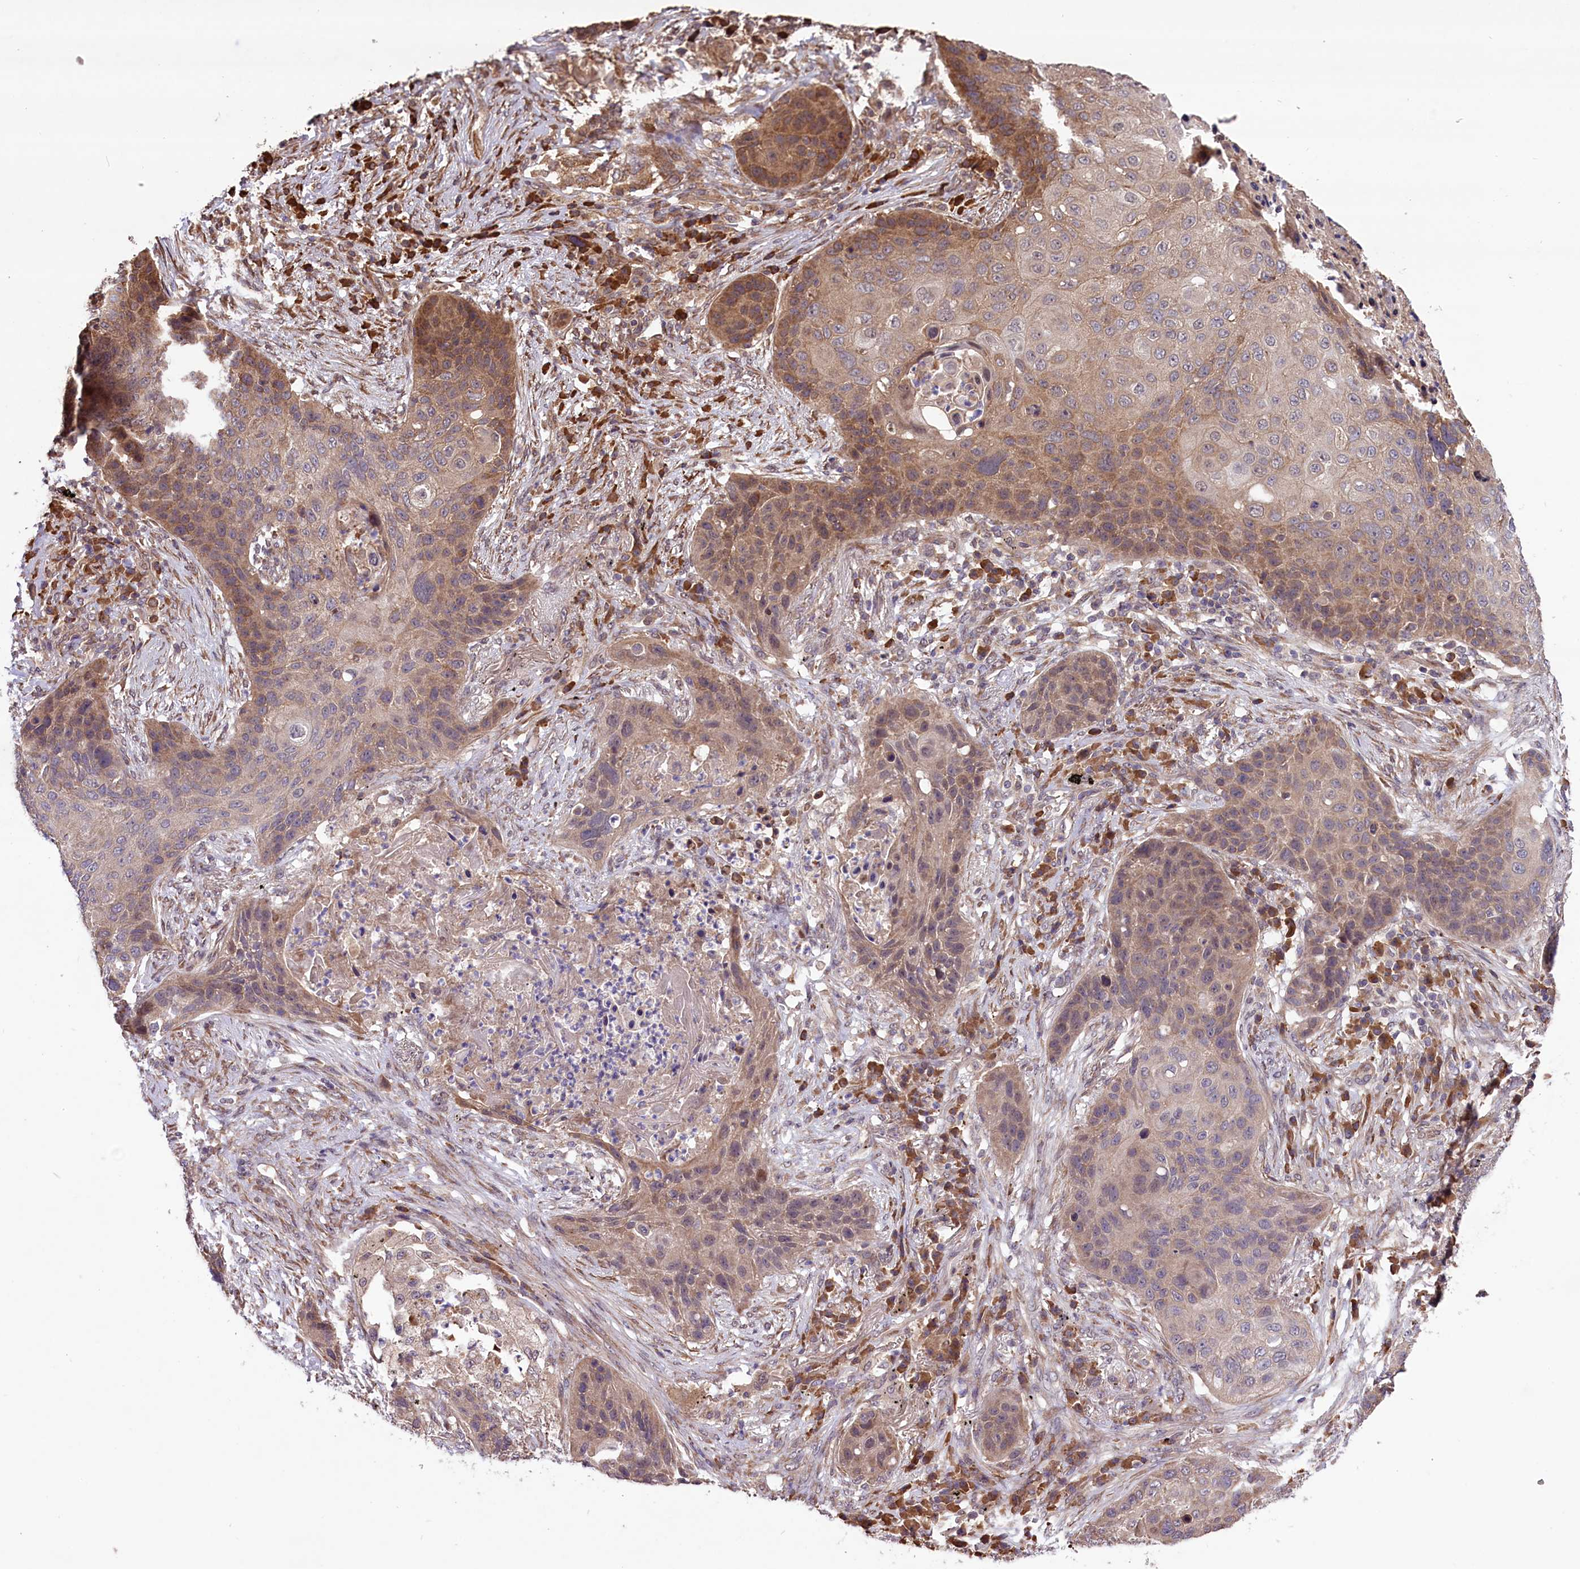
{"staining": {"intensity": "moderate", "quantity": "25%-75%", "location": "cytoplasmic/membranous"}, "tissue": "lung cancer", "cell_type": "Tumor cells", "image_type": "cancer", "snomed": [{"axis": "morphology", "description": "Squamous cell carcinoma, NOS"}, {"axis": "topography", "description": "Lung"}], "caption": "Approximately 25%-75% of tumor cells in squamous cell carcinoma (lung) show moderate cytoplasmic/membranous protein positivity as visualized by brown immunohistochemical staining.", "gene": "HDAC5", "patient": {"sex": "female", "age": 63}}